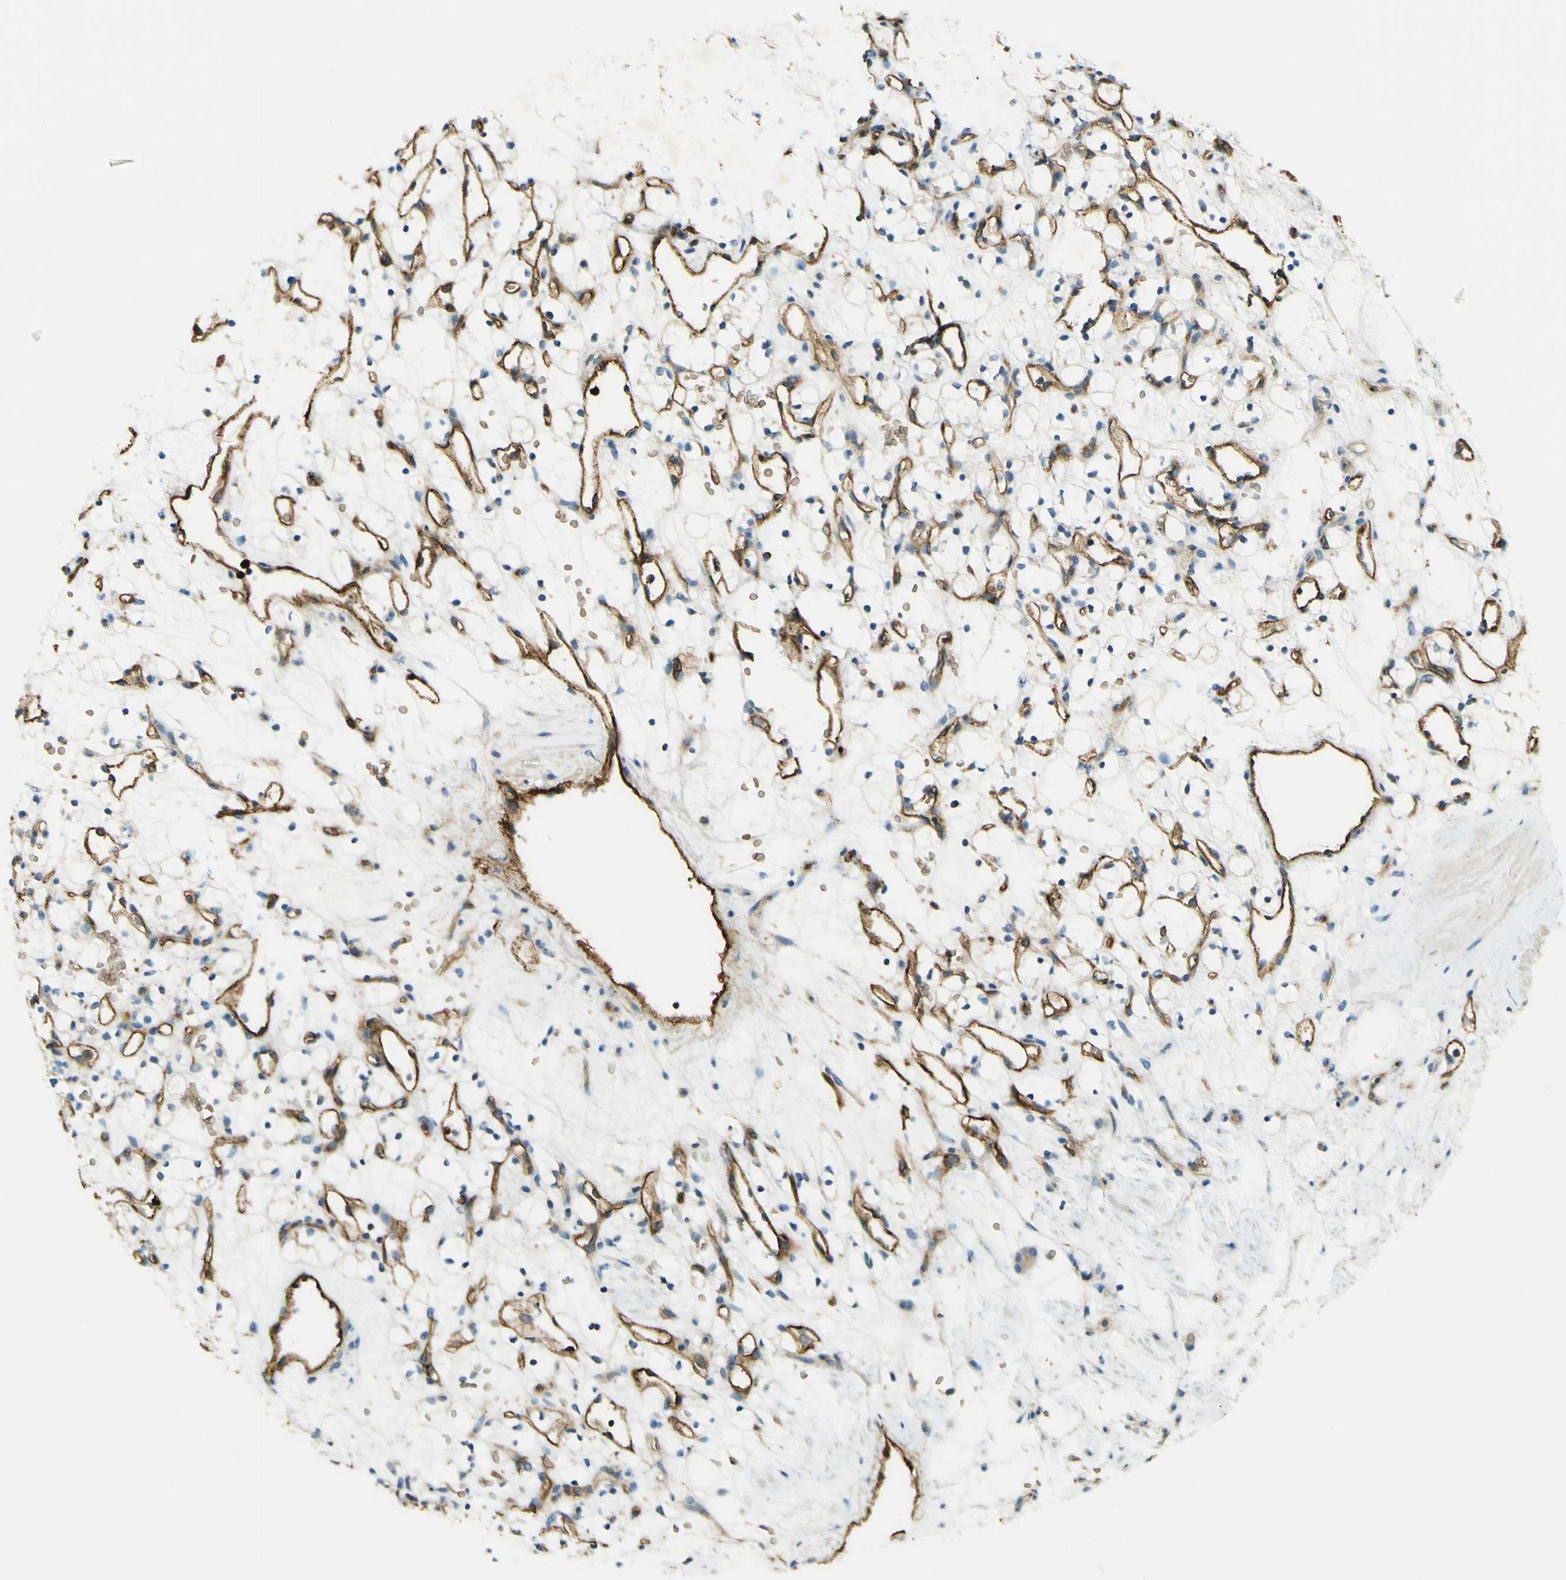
{"staining": {"intensity": "negative", "quantity": "none", "location": "none"}, "tissue": "renal cancer", "cell_type": "Tumor cells", "image_type": "cancer", "snomed": [{"axis": "morphology", "description": "Adenocarcinoma, NOS"}, {"axis": "topography", "description": "Kidney"}], "caption": "High magnification brightfield microscopy of adenocarcinoma (renal) stained with DAB (3,3'-diaminobenzidine) (brown) and counterstained with hematoxylin (blue): tumor cells show no significant staining.", "gene": "PLXDC1", "patient": {"sex": "female", "age": 60}}